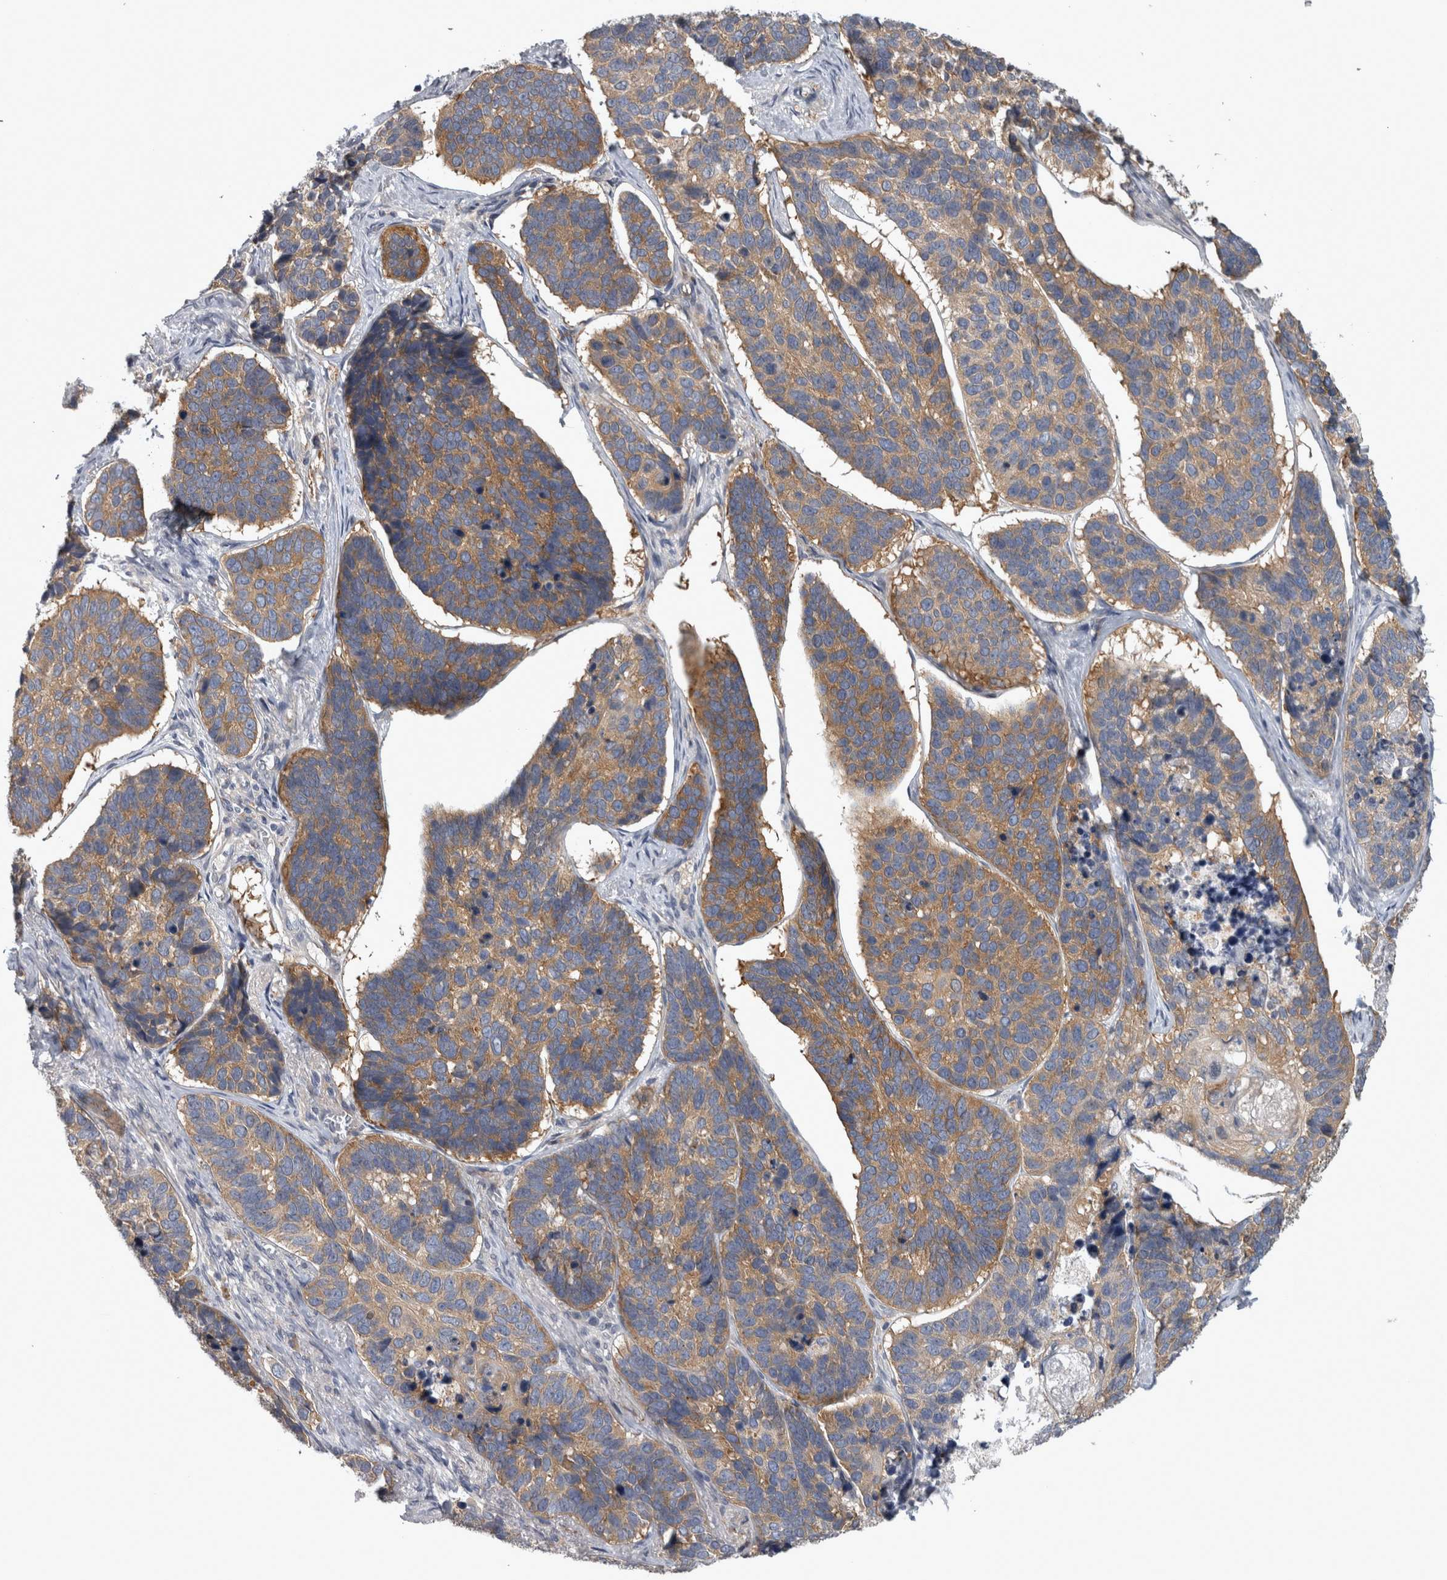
{"staining": {"intensity": "moderate", "quantity": ">75%", "location": "cytoplasmic/membranous"}, "tissue": "skin cancer", "cell_type": "Tumor cells", "image_type": "cancer", "snomed": [{"axis": "morphology", "description": "Basal cell carcinoma"}, {"axis": "topography", "description": "Skin"}], "caption": "The photomicrograph shows a brown stain indicating the presence of a protein in the cytoplasmic/membranous of tumor cells in skin cancer.", "gene": "PRKCI", "patient": {"sex": "male", "age": 62}}